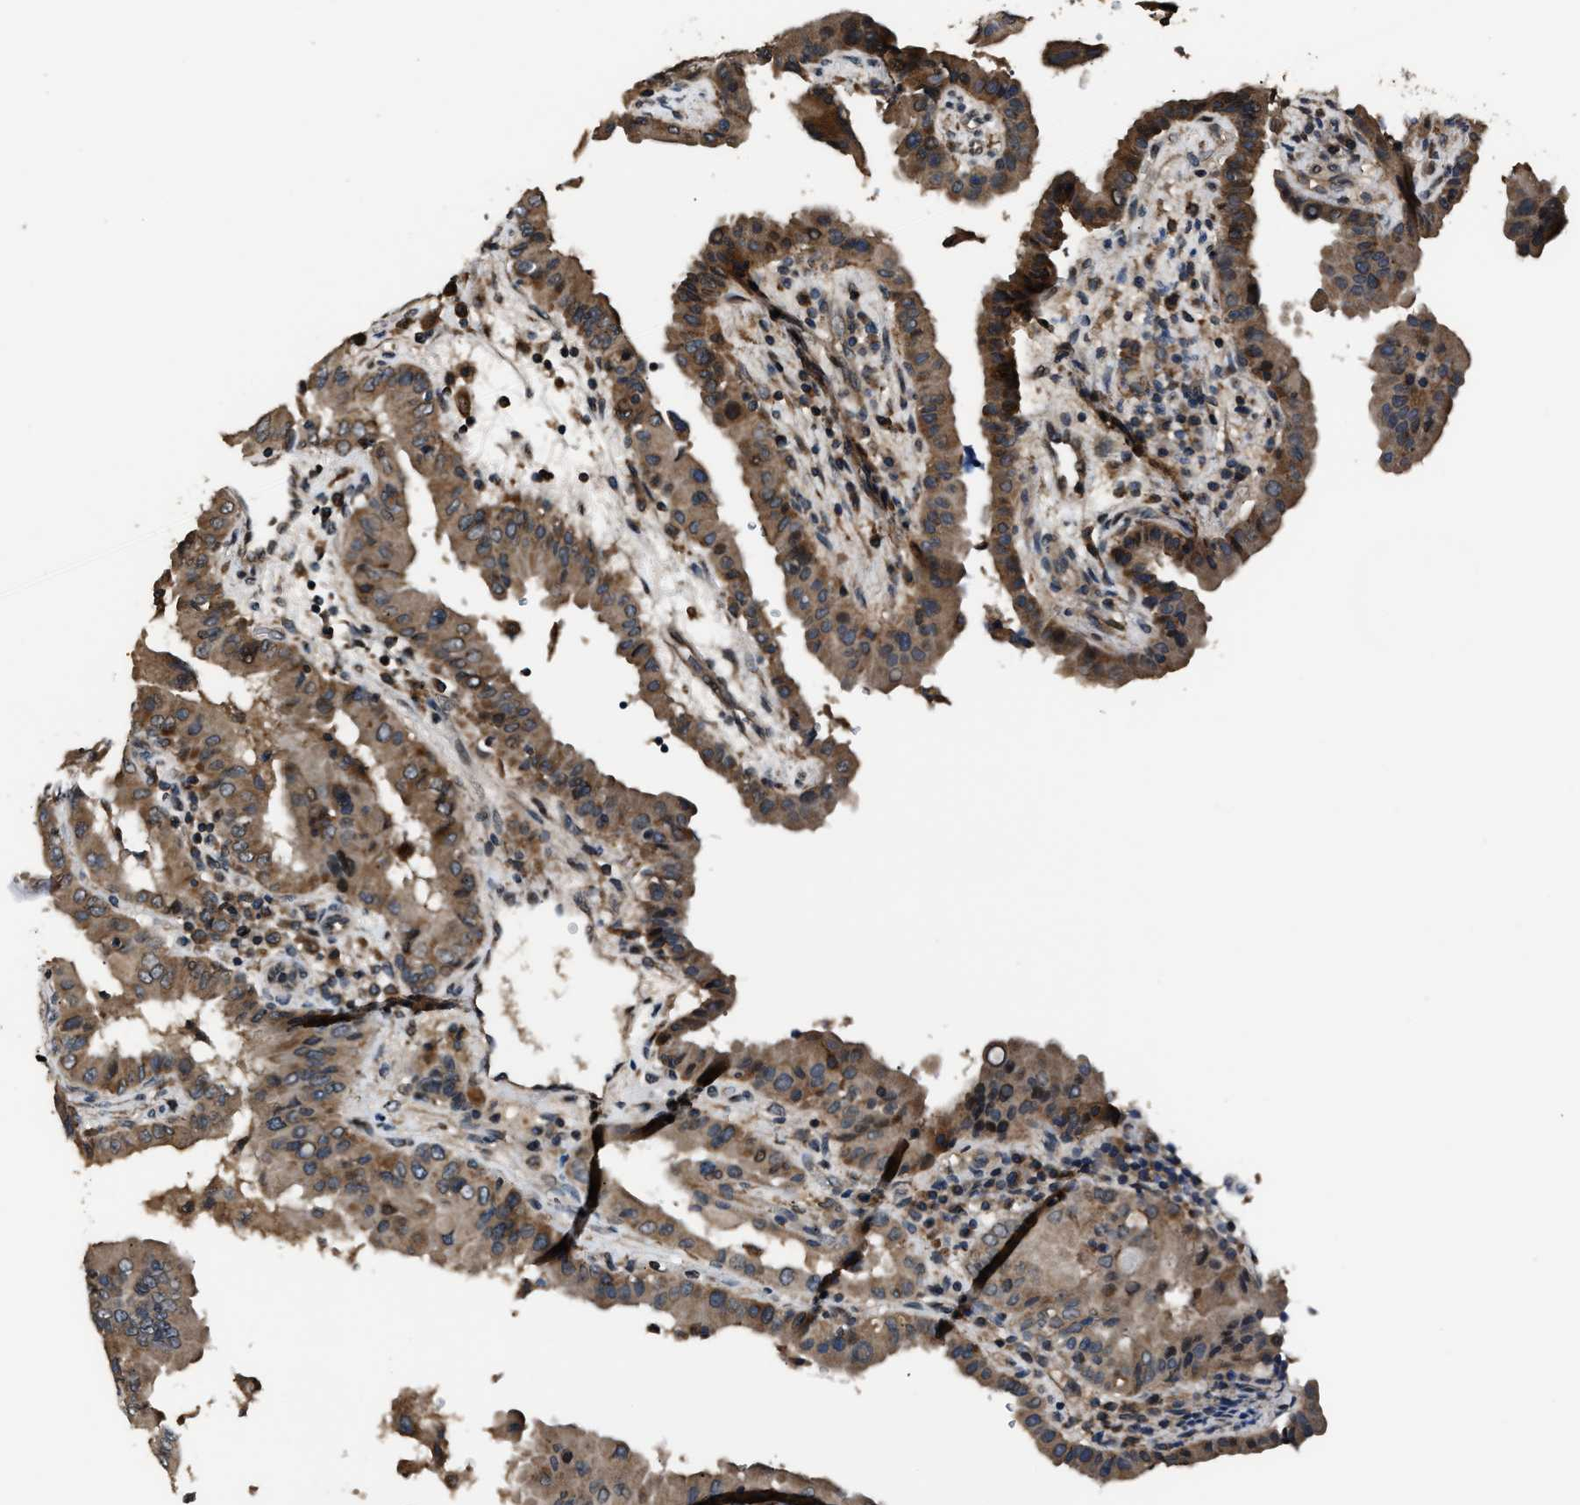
{"staining": {"intensity": "weak", "quantity": ">75%", "location": "cytoplasmic/membranous"}, "tissue": "thyroid cancer", "cell_type": "Tumor cells", "image_type": "cancer", "snomed": [{"axis": "morphology", "description": "Papillary adenocarcinoma, NOS"}, {"axis": "topography", "description": "Thyroid gland"}], "caption": "A brown stain shows weak cytoplasmic/membranous staining of a protein in papillary adenocarcinoma (thyroid) tumor cells. (IHC, brightfield microscopy, high magnification).", "gene": "TNRC18", "patient": {"sex": "male", "age": 33}}